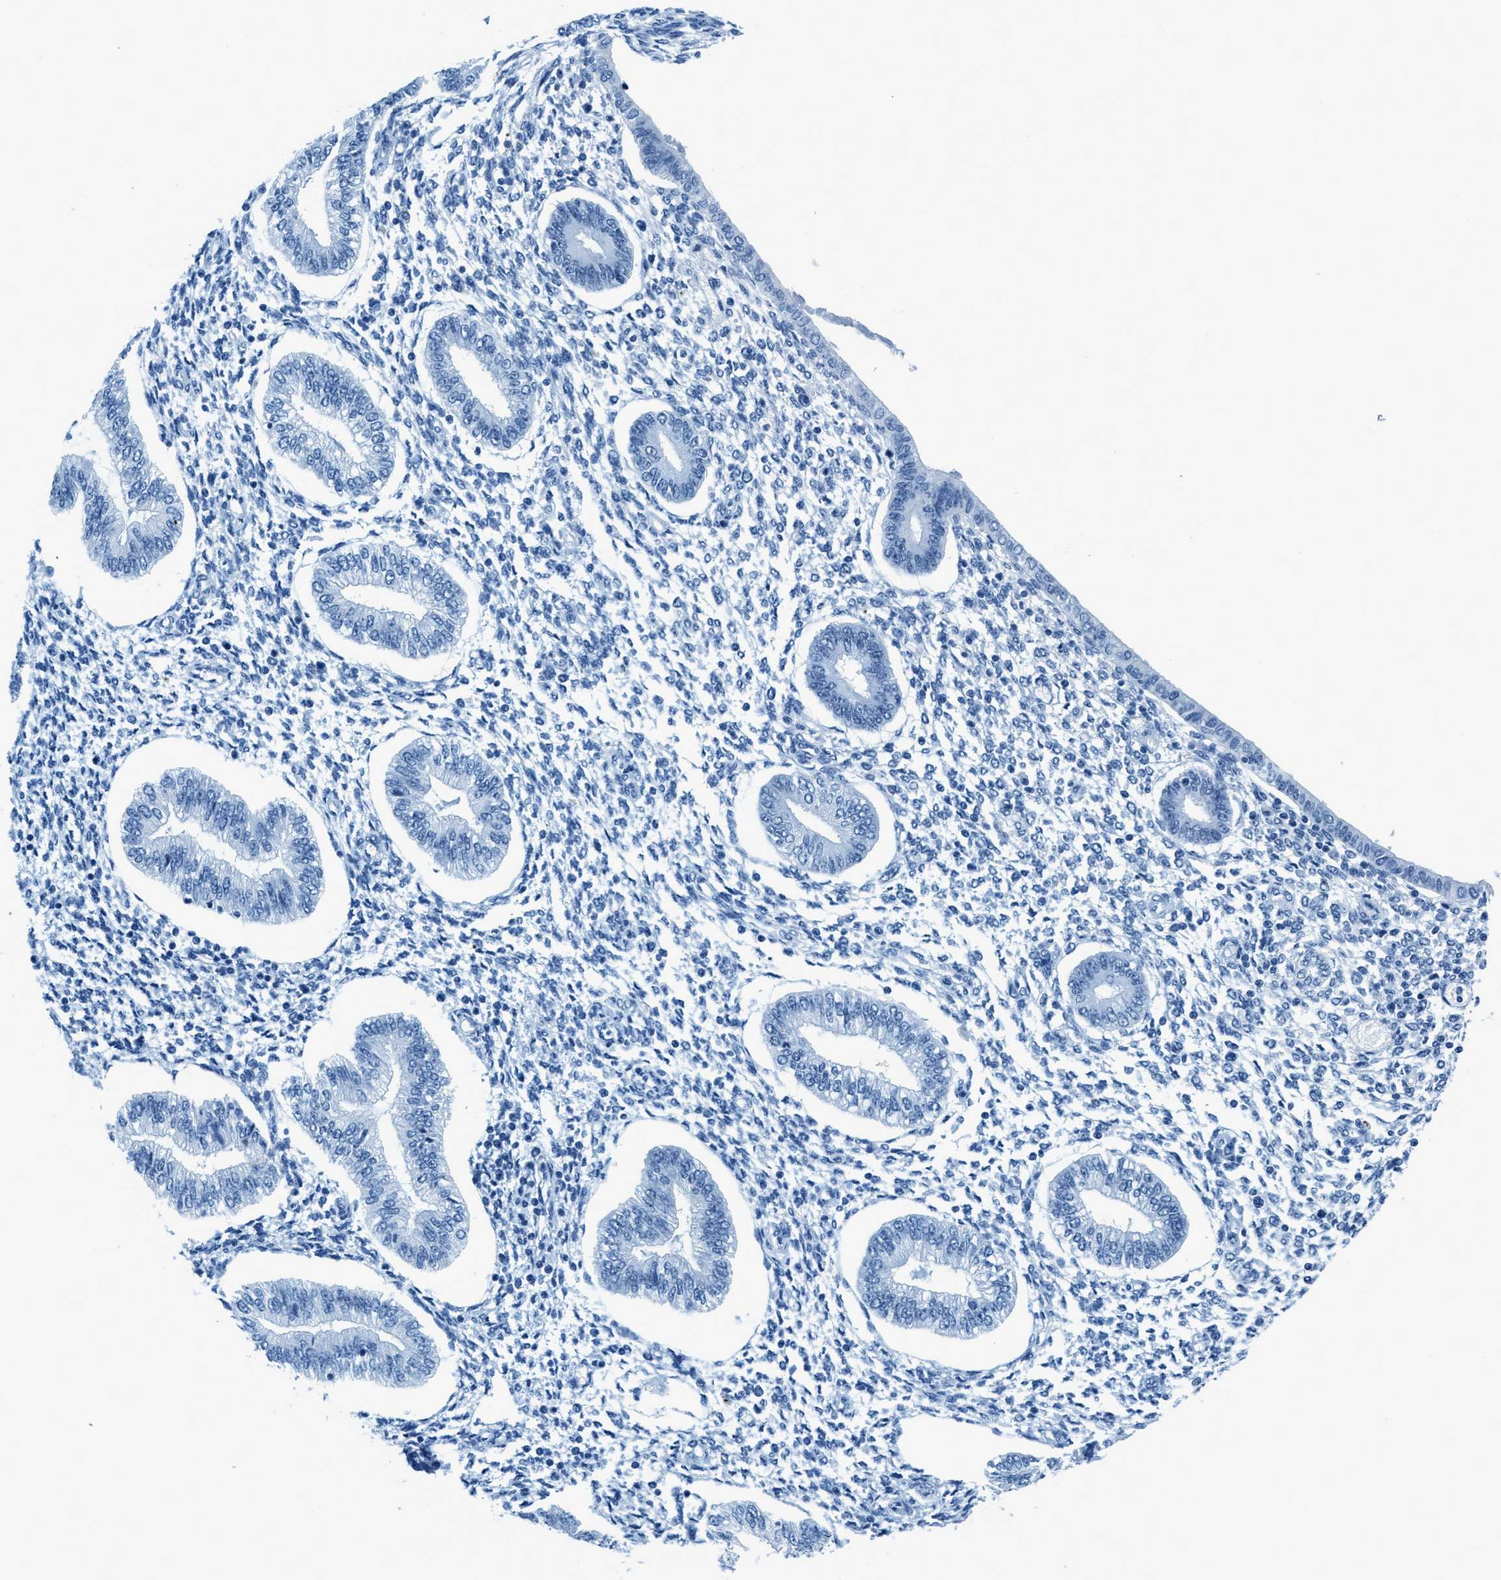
{"staining": {"intensity": "negative", "quantity": "none", "location": "none"}, "tissue": "endometrium", "cell_type": "Cells in endometrial stroma", "image_type": "normal", "snomed": [{"axis": "morphology", "description": "Normal tissue, NOS"}, {"axis": "topography", "description": "Endometrium"}], "caption": "Histopathology image shows no protein staining in cells in endometrial stroma of unremarkable endometrium. (IHC, brightfield microscopy, high magnification).", "gene": "PLA2G2A", "patient": {"sex": "female", "age": 50}}